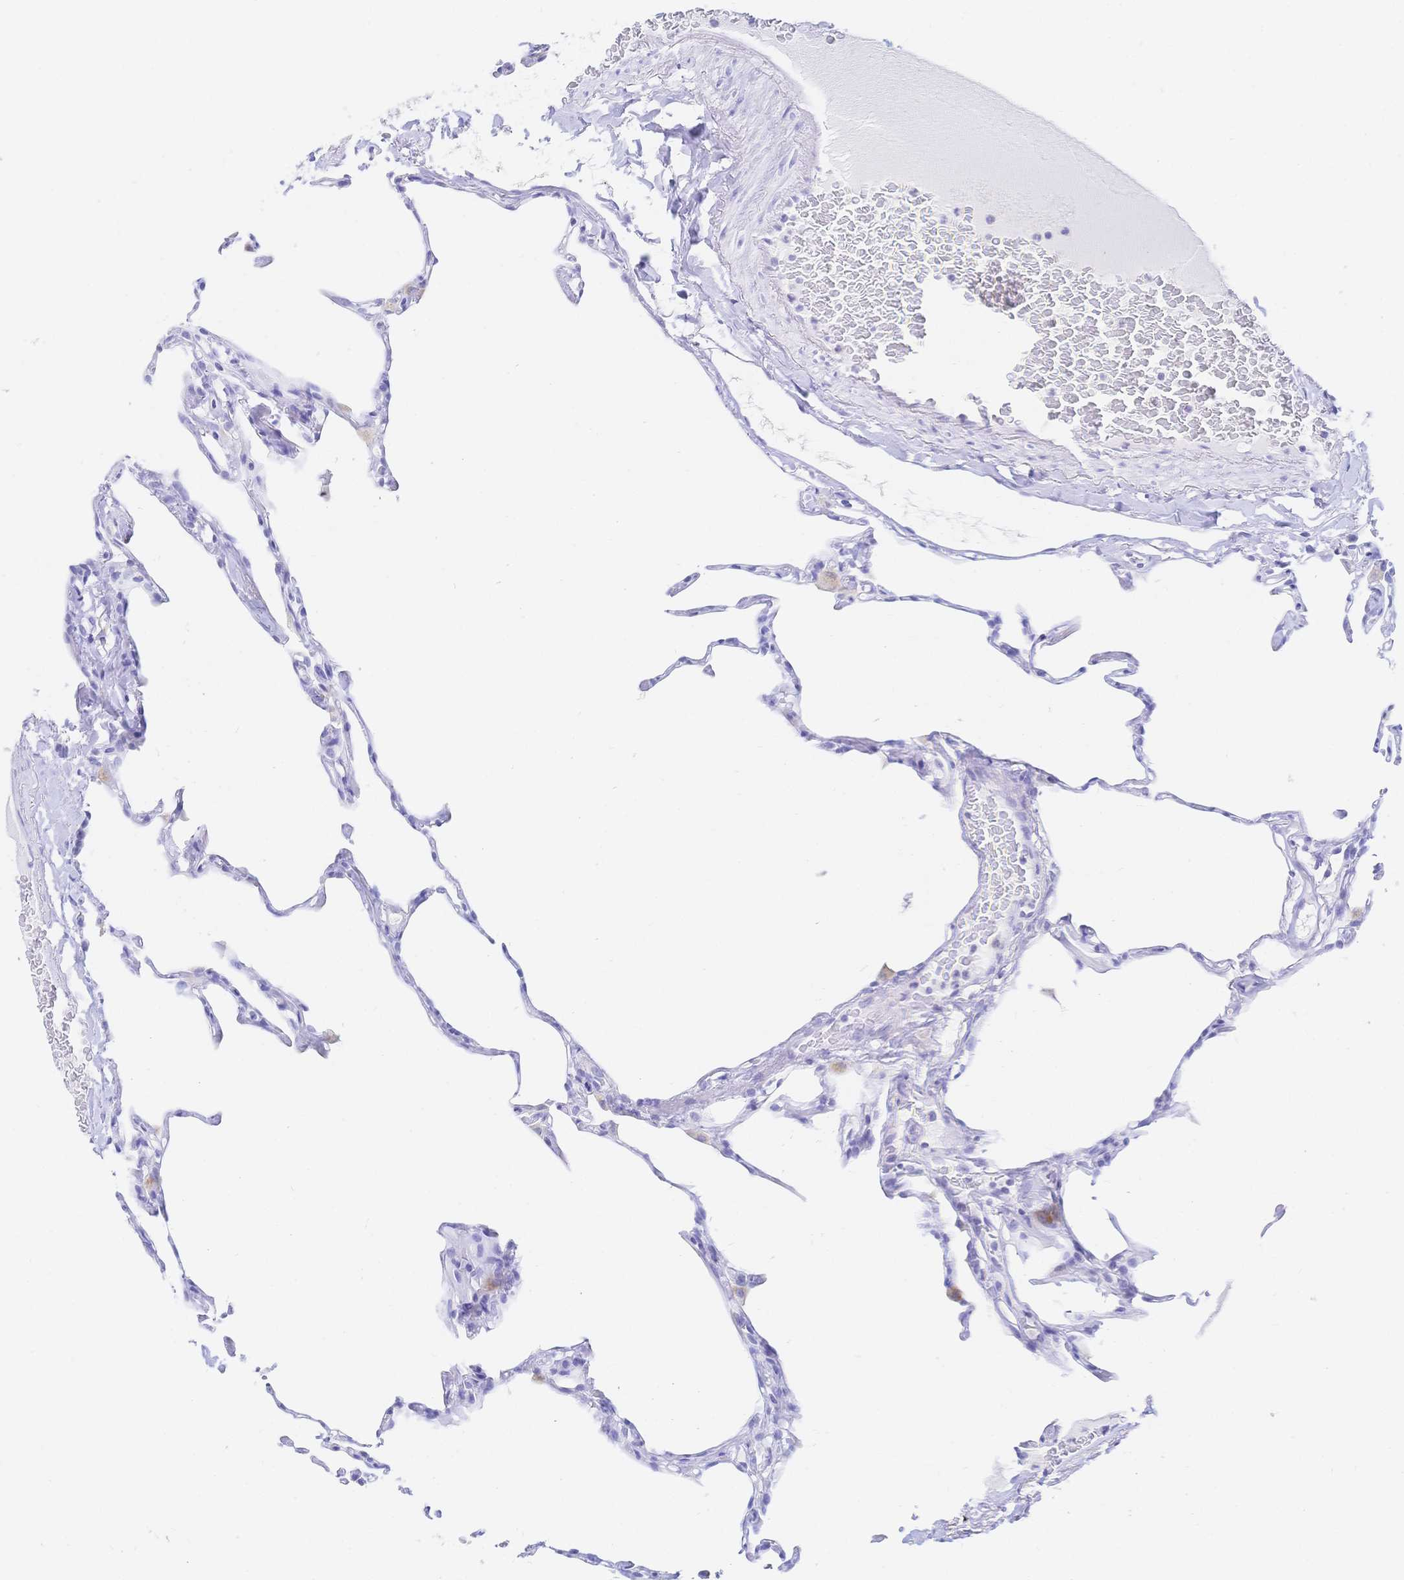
{"staining": {"intensity": "negative", "quantity": "none", "location": "none"}, "tissue": "lung", "cell_type": "Alveolar cells", "image_type": "normal", "snomed": [{"axis": "morphology", "description": "Normal tissue, NOS"}, {"axis": "topography", "description": "Lung"}], "caption": "IHC micrograph of unremarkable lung stained for a protein (brown), which exhibits no positivity in alveolar cells. The staining was performed using DAB (3,3'-diaminobenzidine) to visualize the protein expression in brown, while the nuclei were stained in blue with hematoxylin (Magnification: 20x).", "gene": "RRM1", "patient": {"sex": "male", "age": 65}}